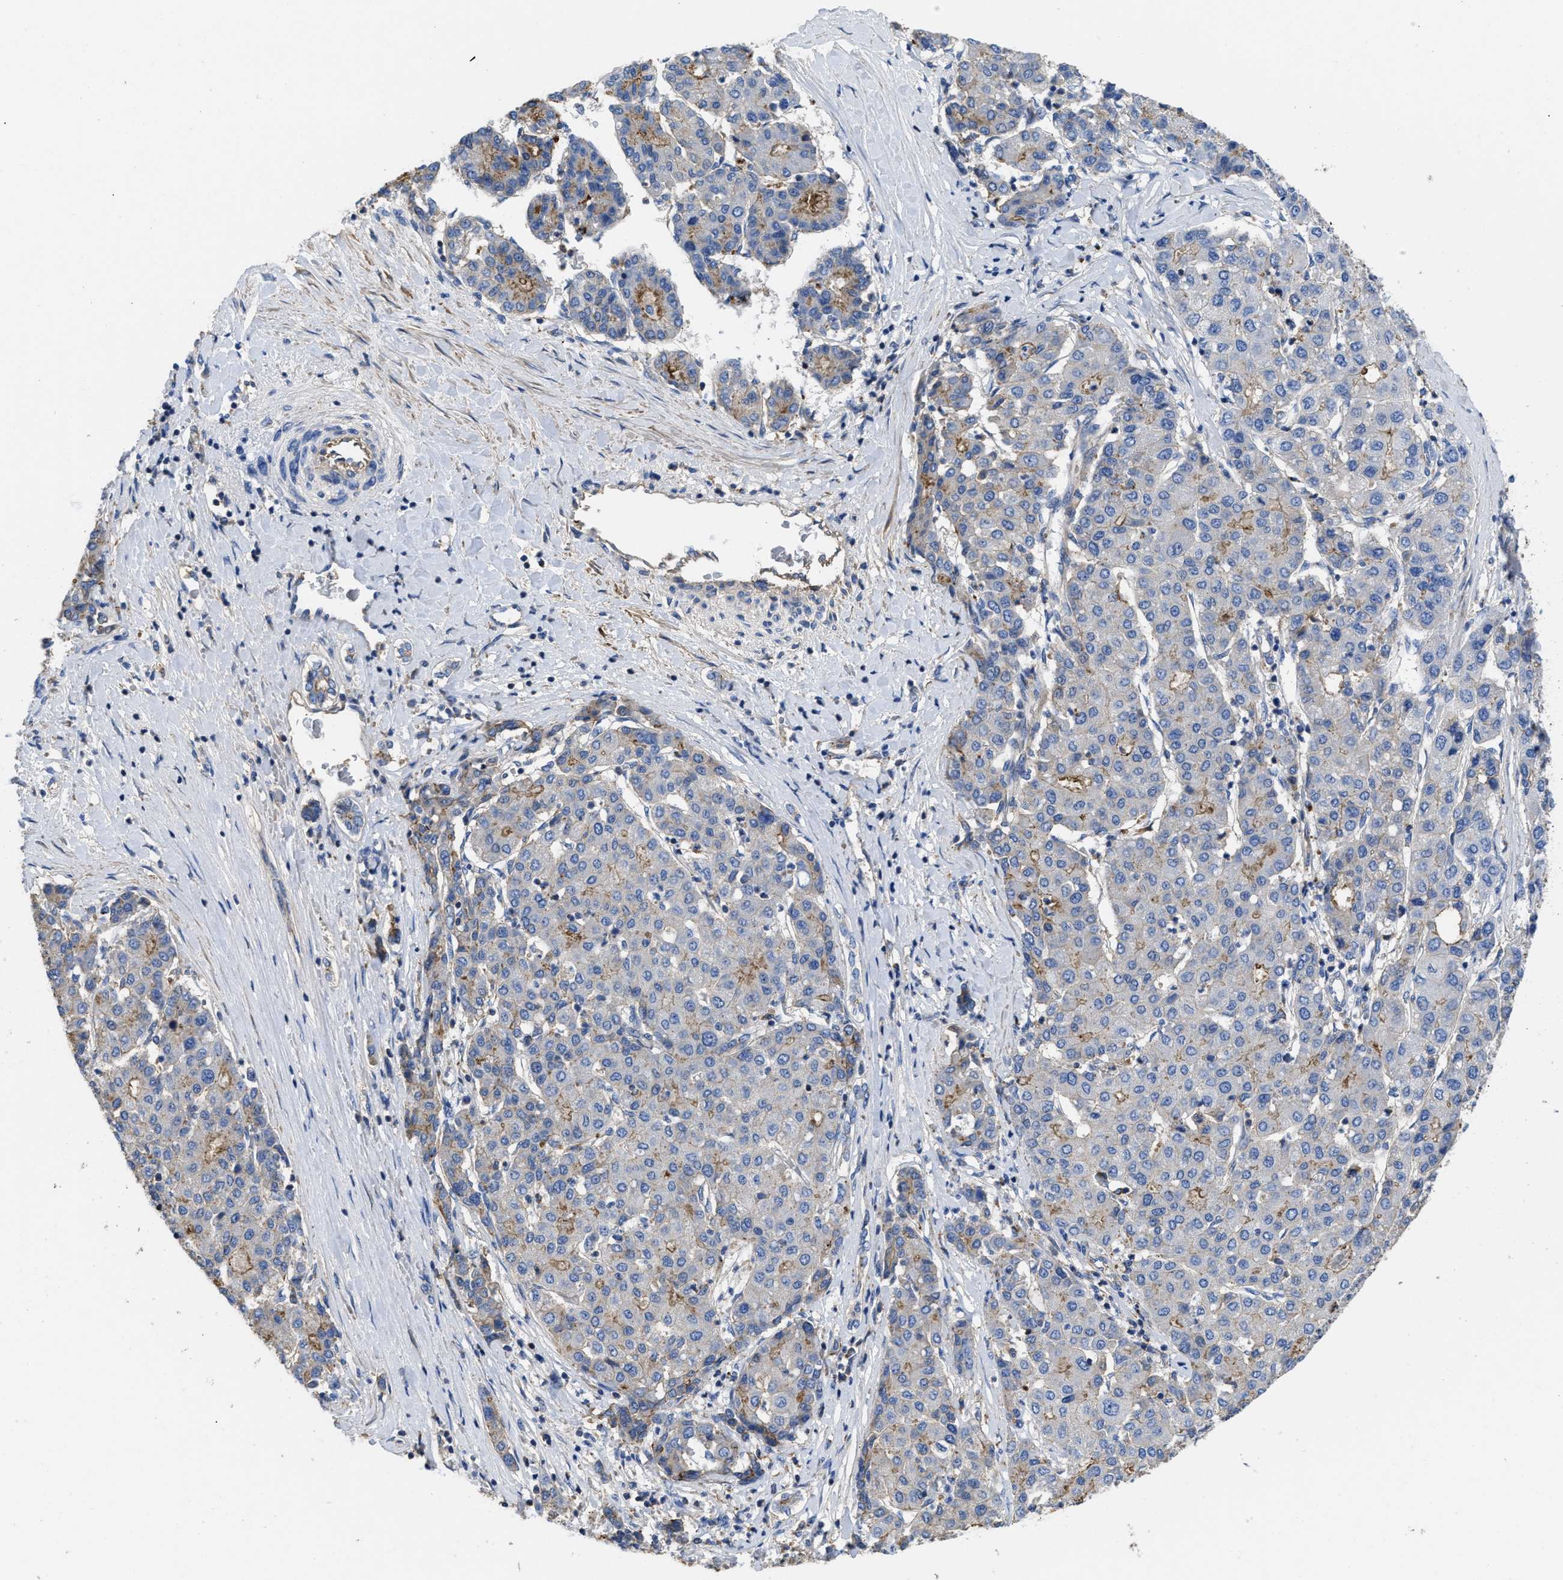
{"staining": {"intensity": "negative", "quantity": "none", "location": "none"}, "tissue": "liver cancer", "cell_type": "Tumor cells", "image_type": "cancer", "snomed": [{"axis": "morphology", "description": "Carcinoma, Hepatocellular, NOS"}, {"axis": "topography", "description": "Liver"}], "caption": "IHC photomicrograph of neoplastic tissue: human liver cancer stained with DAB displays no significant protein staining in tumor cells.", "gene": "USP4", "patient": {"sex": "male", "age": 65}}